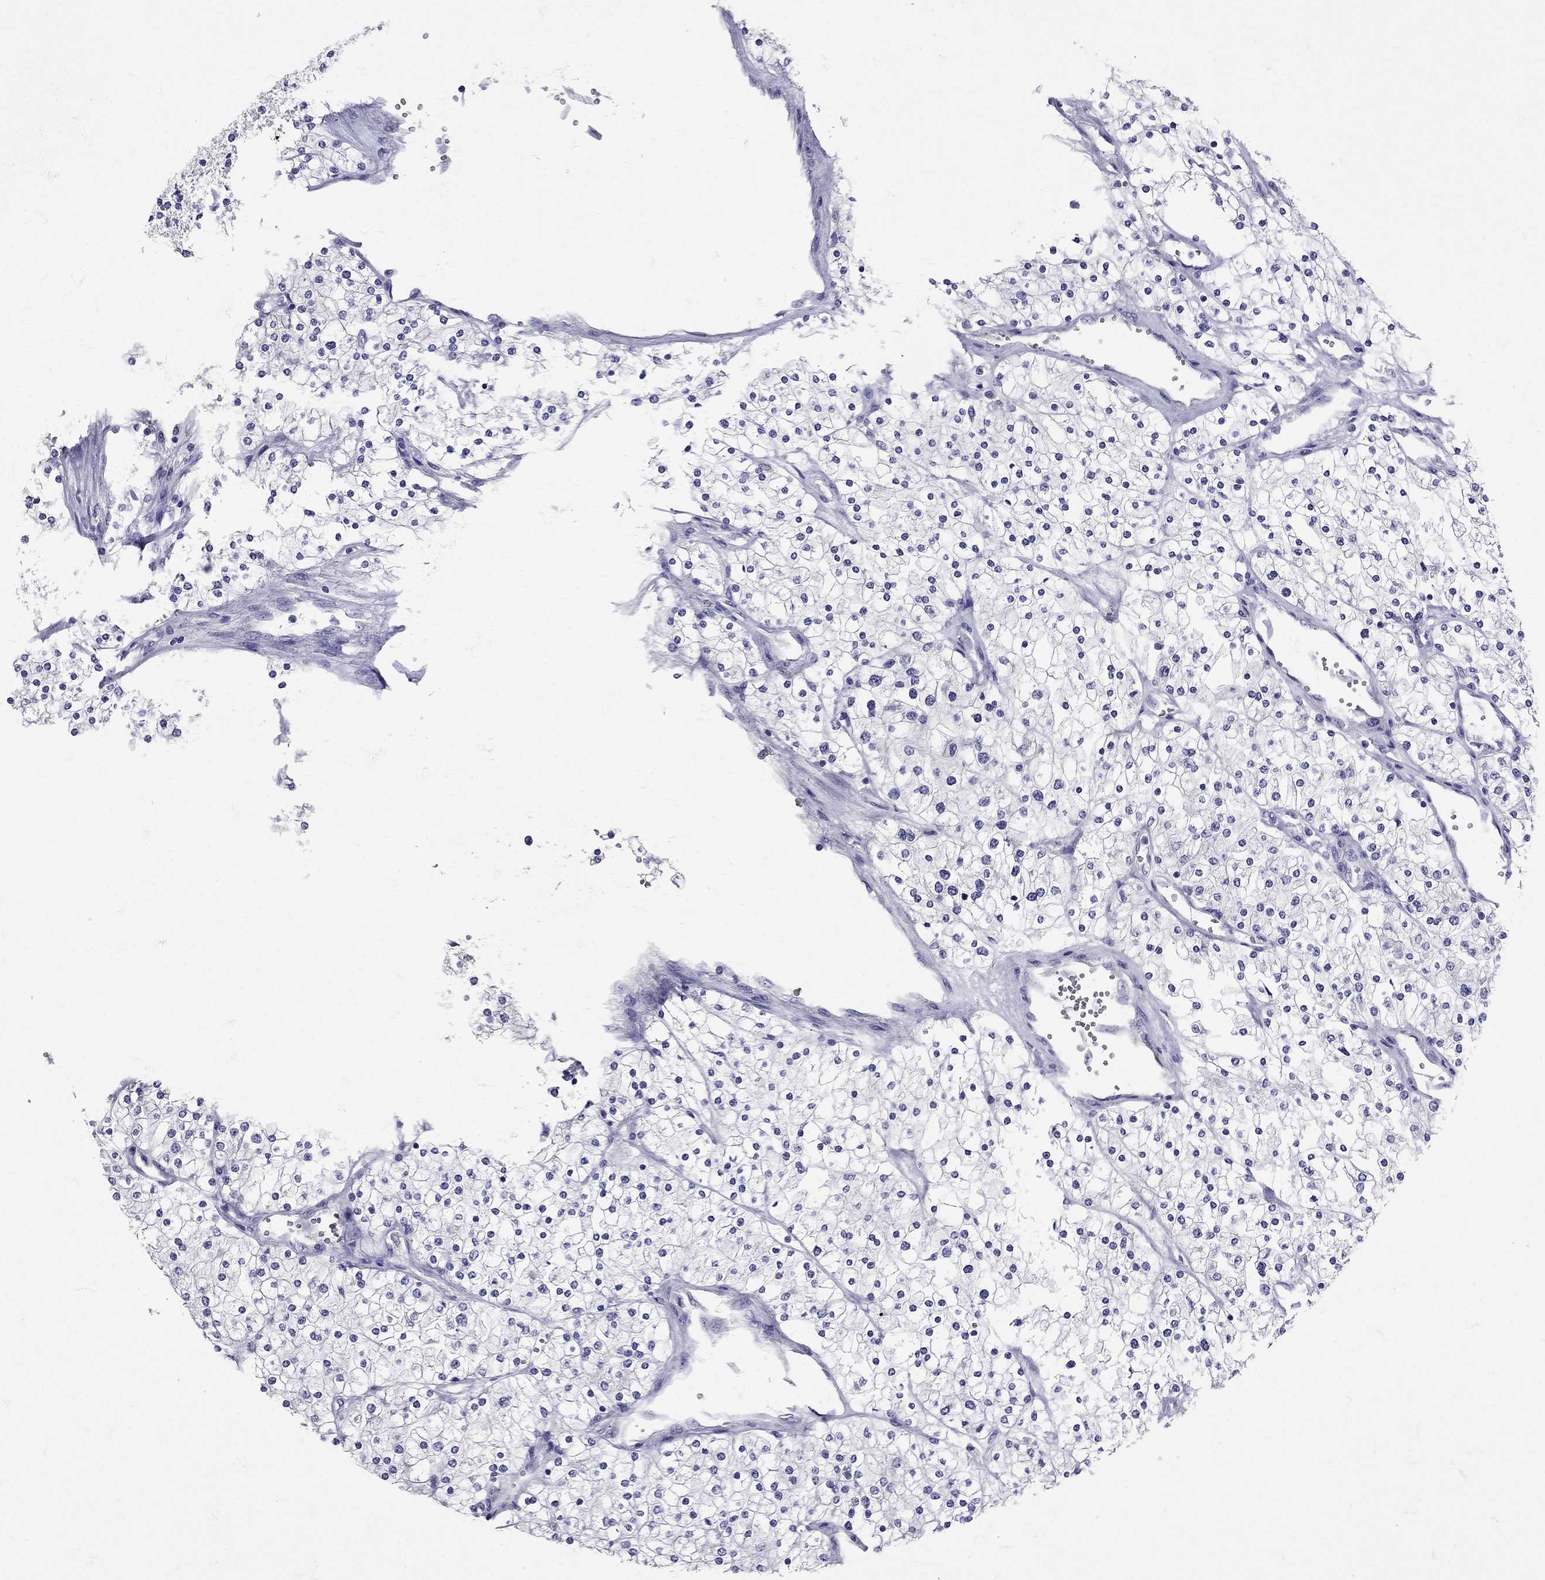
{"staining": {"intensity": "negative", "quantity": "none", "location": "none"}, "tissue": "renal cancer", "cell_type": "Tumor cells", "image_type": "cancer", "snomed": [{"axis": "morphology", "description": "Adenocarcinoma, NOS"}, {"axis": "topography", "description": "Kidney"}], "caption": "This micrograph is of renal cancer stained with immunohistochemistry to label a protein in brown with the nuclei are counter-stained blue. There is no expression in tumor cells.", "gene": "TBR1", "patient": {"sex": "male", "age": 80}}